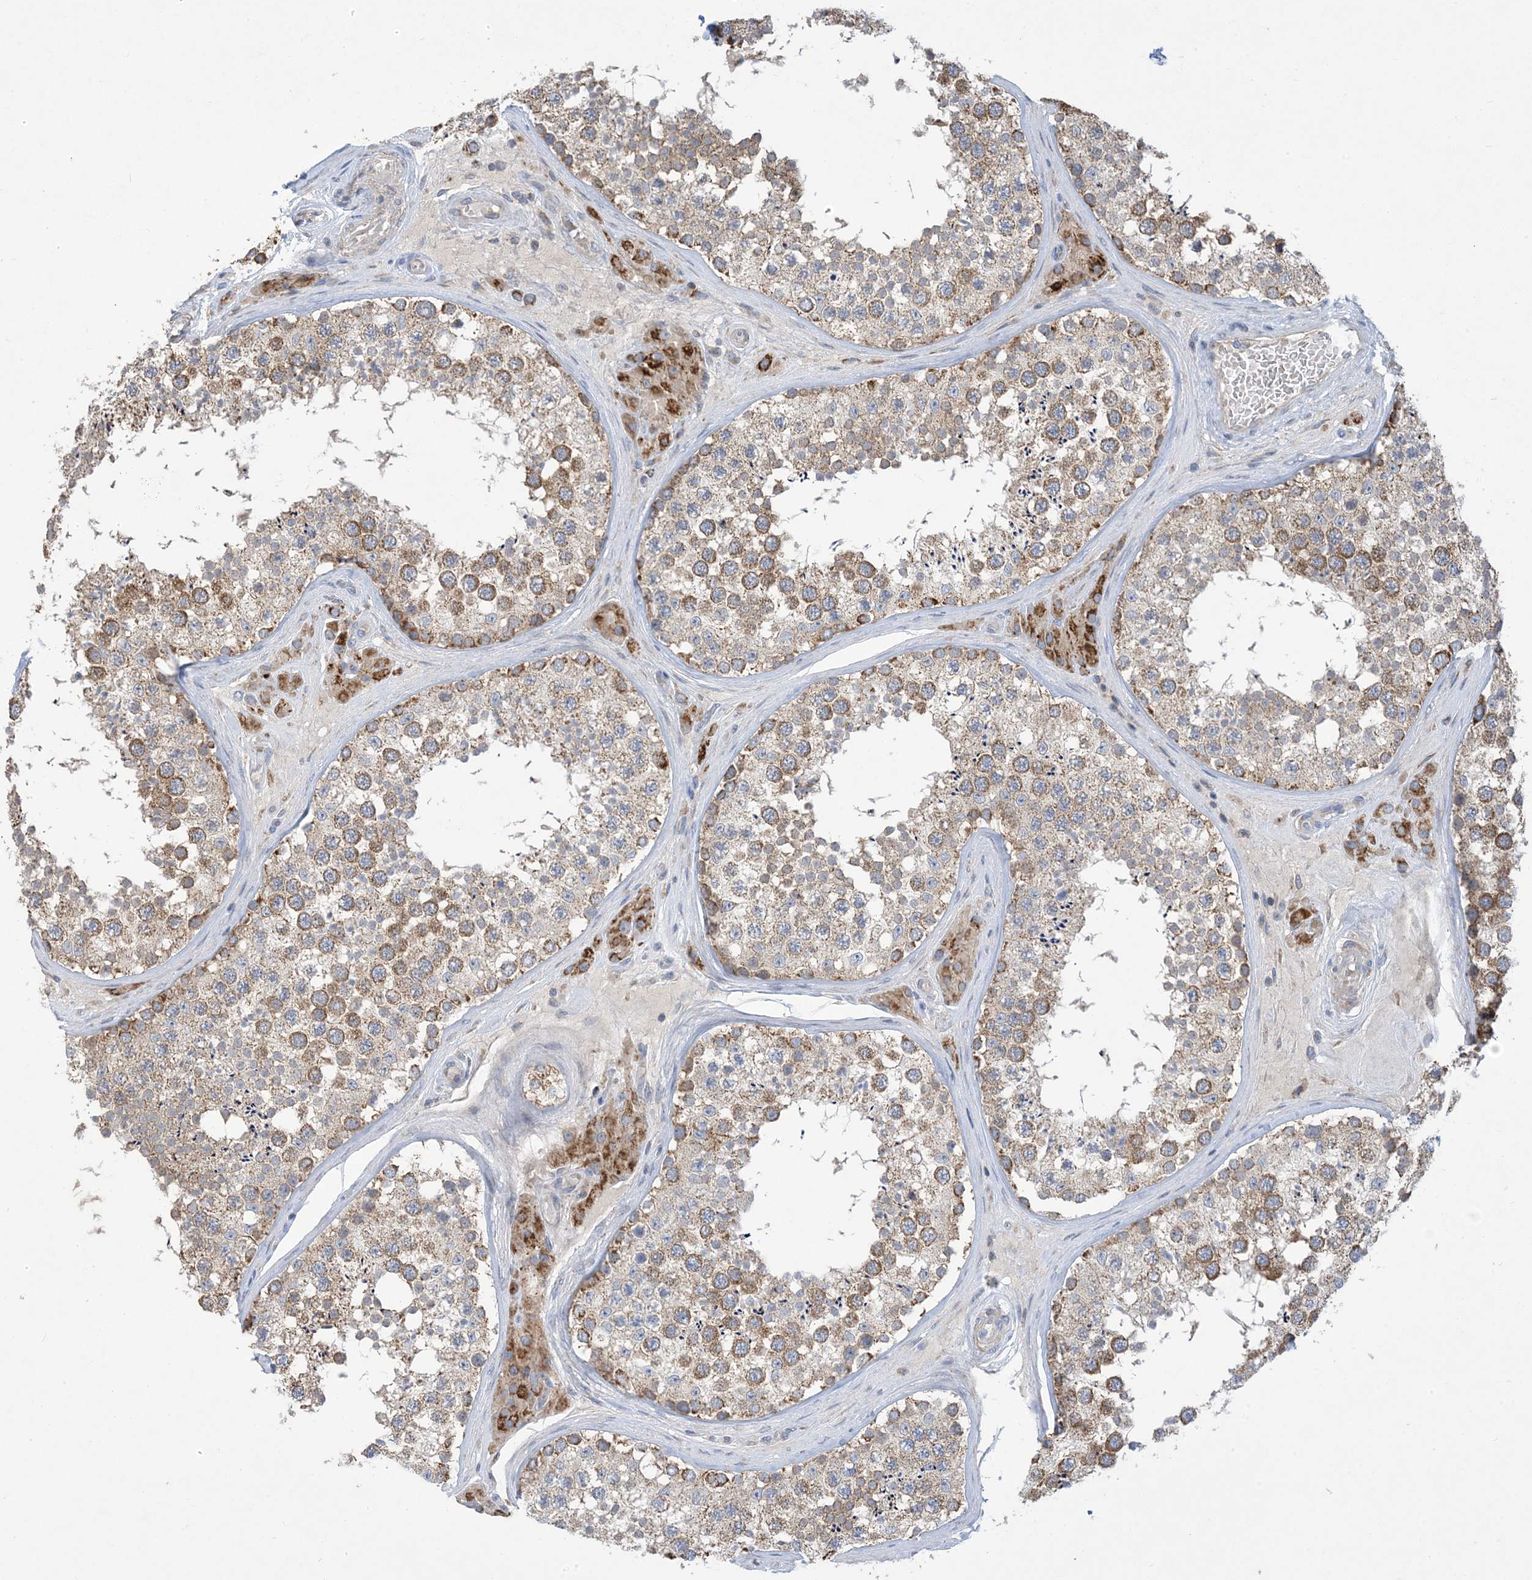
{"staining": {"intensity": "moderate", "quantity": ">75%", "location": "cytoplasmic/membranous"}, "tissue": "testis", "cell_type": "Cells in seminiferous ducts", "image_type": "normal", "snomed": [{"axis": "morphology", "description": "Normal tissue, NOS"}, {"axis": "topography", "description": "Testis"}], "caption": "A medium amount of moderate cytoplasmic/membranous positivity is appreciated in approximately >75% of cells in seminiferous ducts in unremarkable testis. (Brightfield microscopy of DAB IHC at high magnification).", "gene": "CLEC16A", "patient": {"sex": "male", "age": 46}}